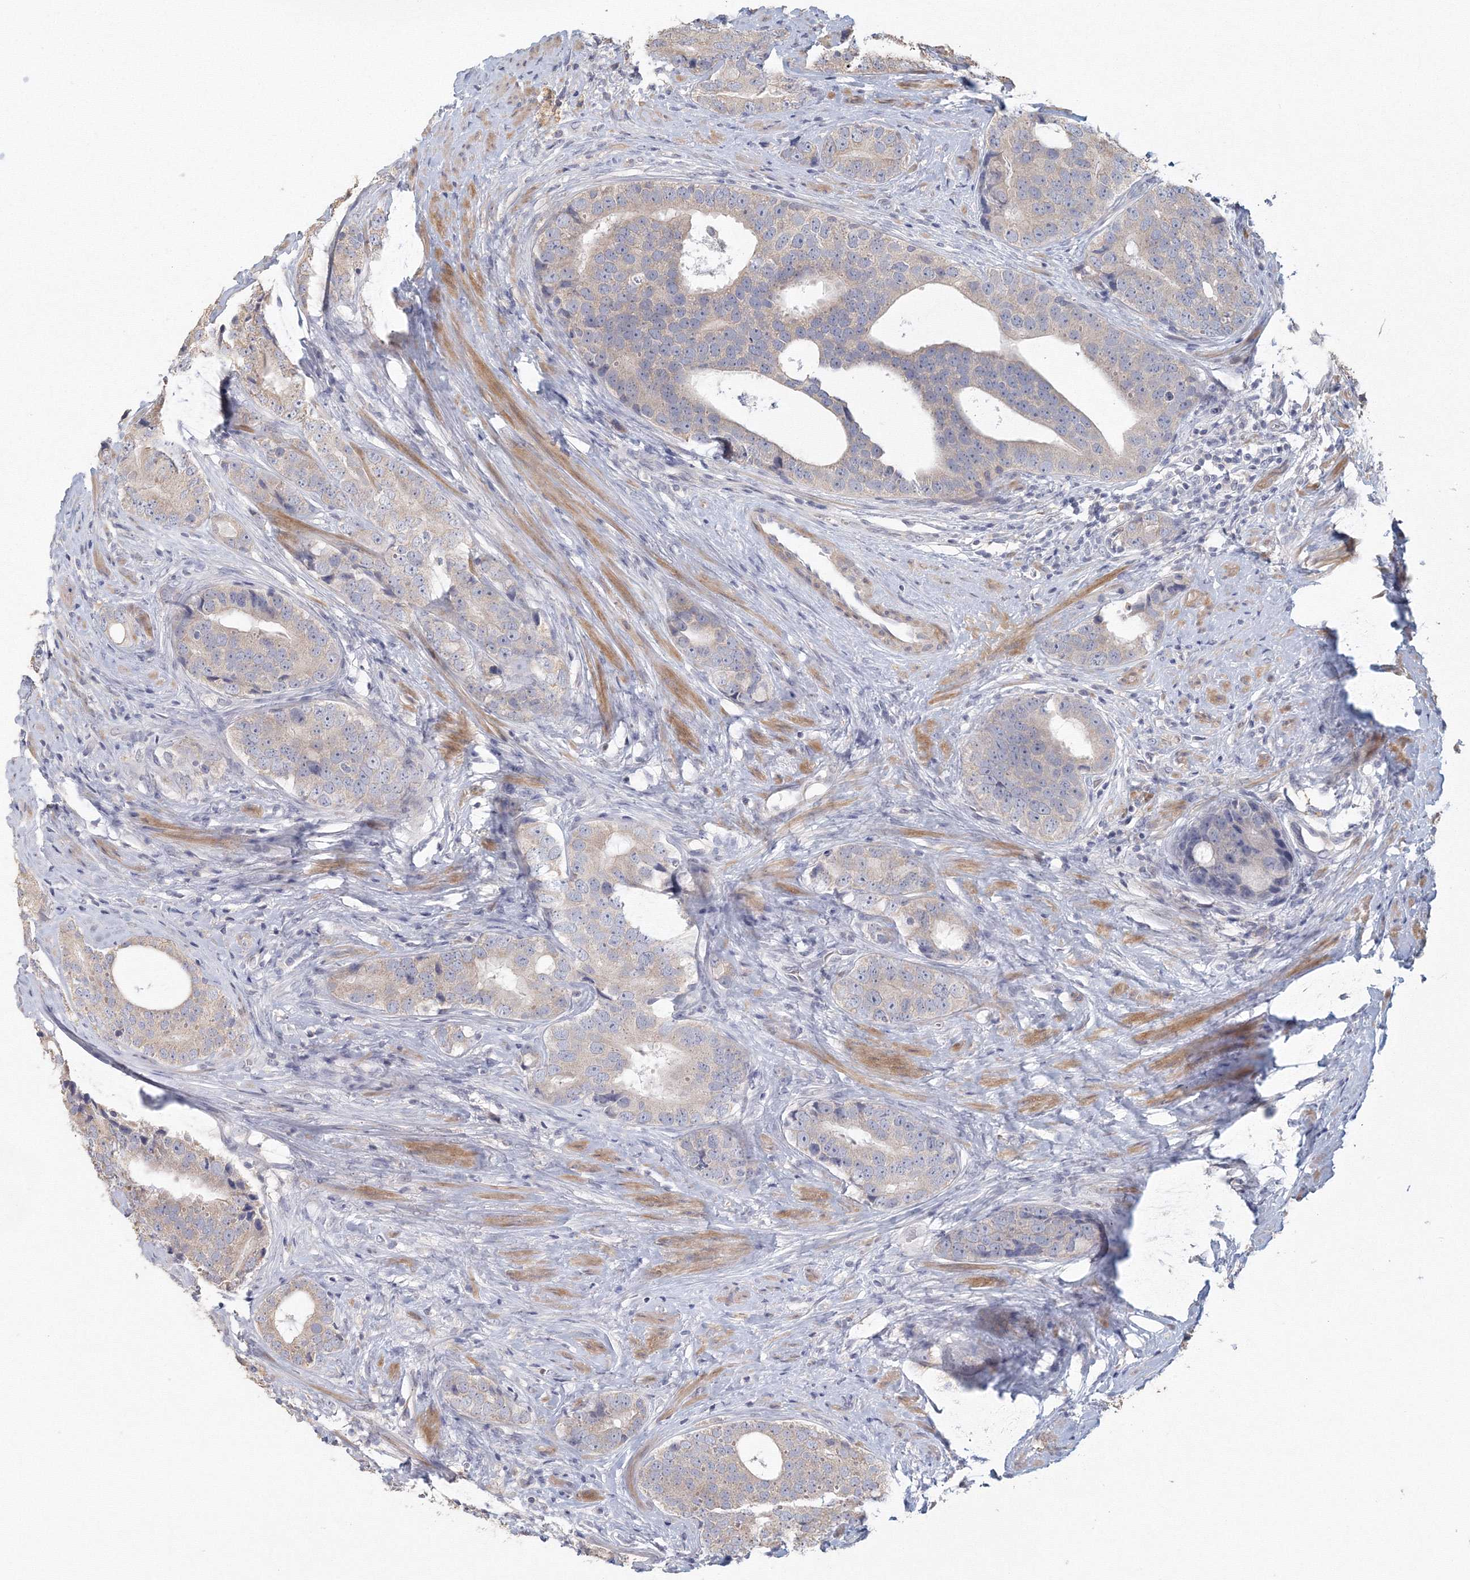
{"staining": {"intensity": "moderate", "quantity": "<25%", "location": "cytoplasmic/membranous"}, "tissue": "prostate cancer", "cell_type": "Tumor cells", "image_type": "cancer", "snomed": [{"axis": "morphology", "description": "Adenocarcinoma, Low grade"}, {"axis": "topography", "description": "Prostate"}], "caption": "The immunohistochemical stain labels moderate cytoplasmic/membranous expression in tumor cells of prostate cancer tissue.", "gene": "TACC2", "patient": {"sex": "male", "age": 88}}